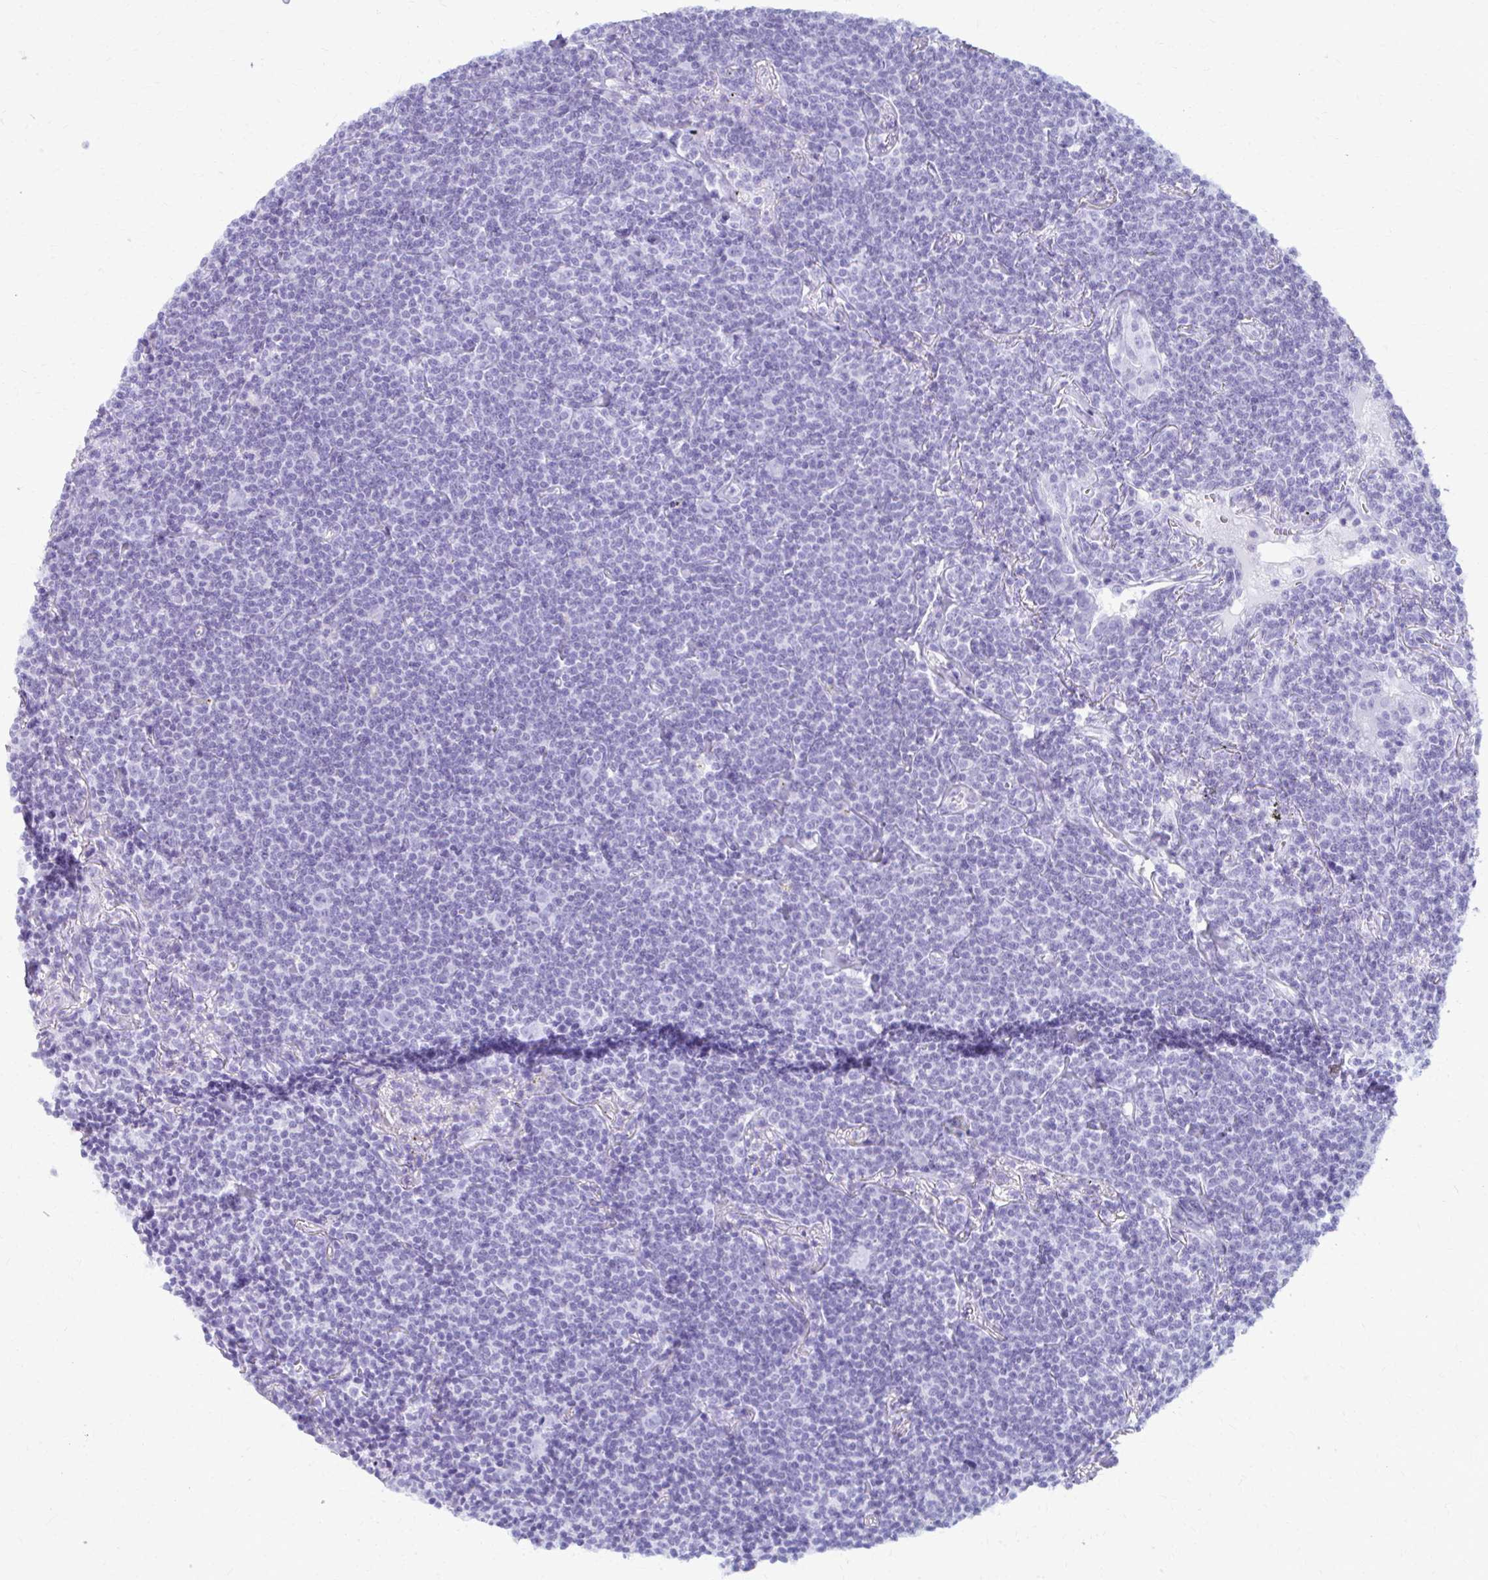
{"staining": {"intensity": "negative", "quantity": "none", "location": "none"}, "tissue": "lymphoma", "cell_type": "Tumor cells", "image_type": "cancer", "snomed": [{"axis": "morphology", "description": "Malignant lymphoma, non-Hodgkin's type, Low grade"}, {"axis": "topography", "description": "Lung"}], "caption": "This is a micrograph of immunohistochemistry (IHC) staining of malignant lymphoma, non-Hodgkin's type (low-grade), which shows no expression in tumor cells.", "gene": "MAF1", "patient": {"sex": "female", "age": 71}}